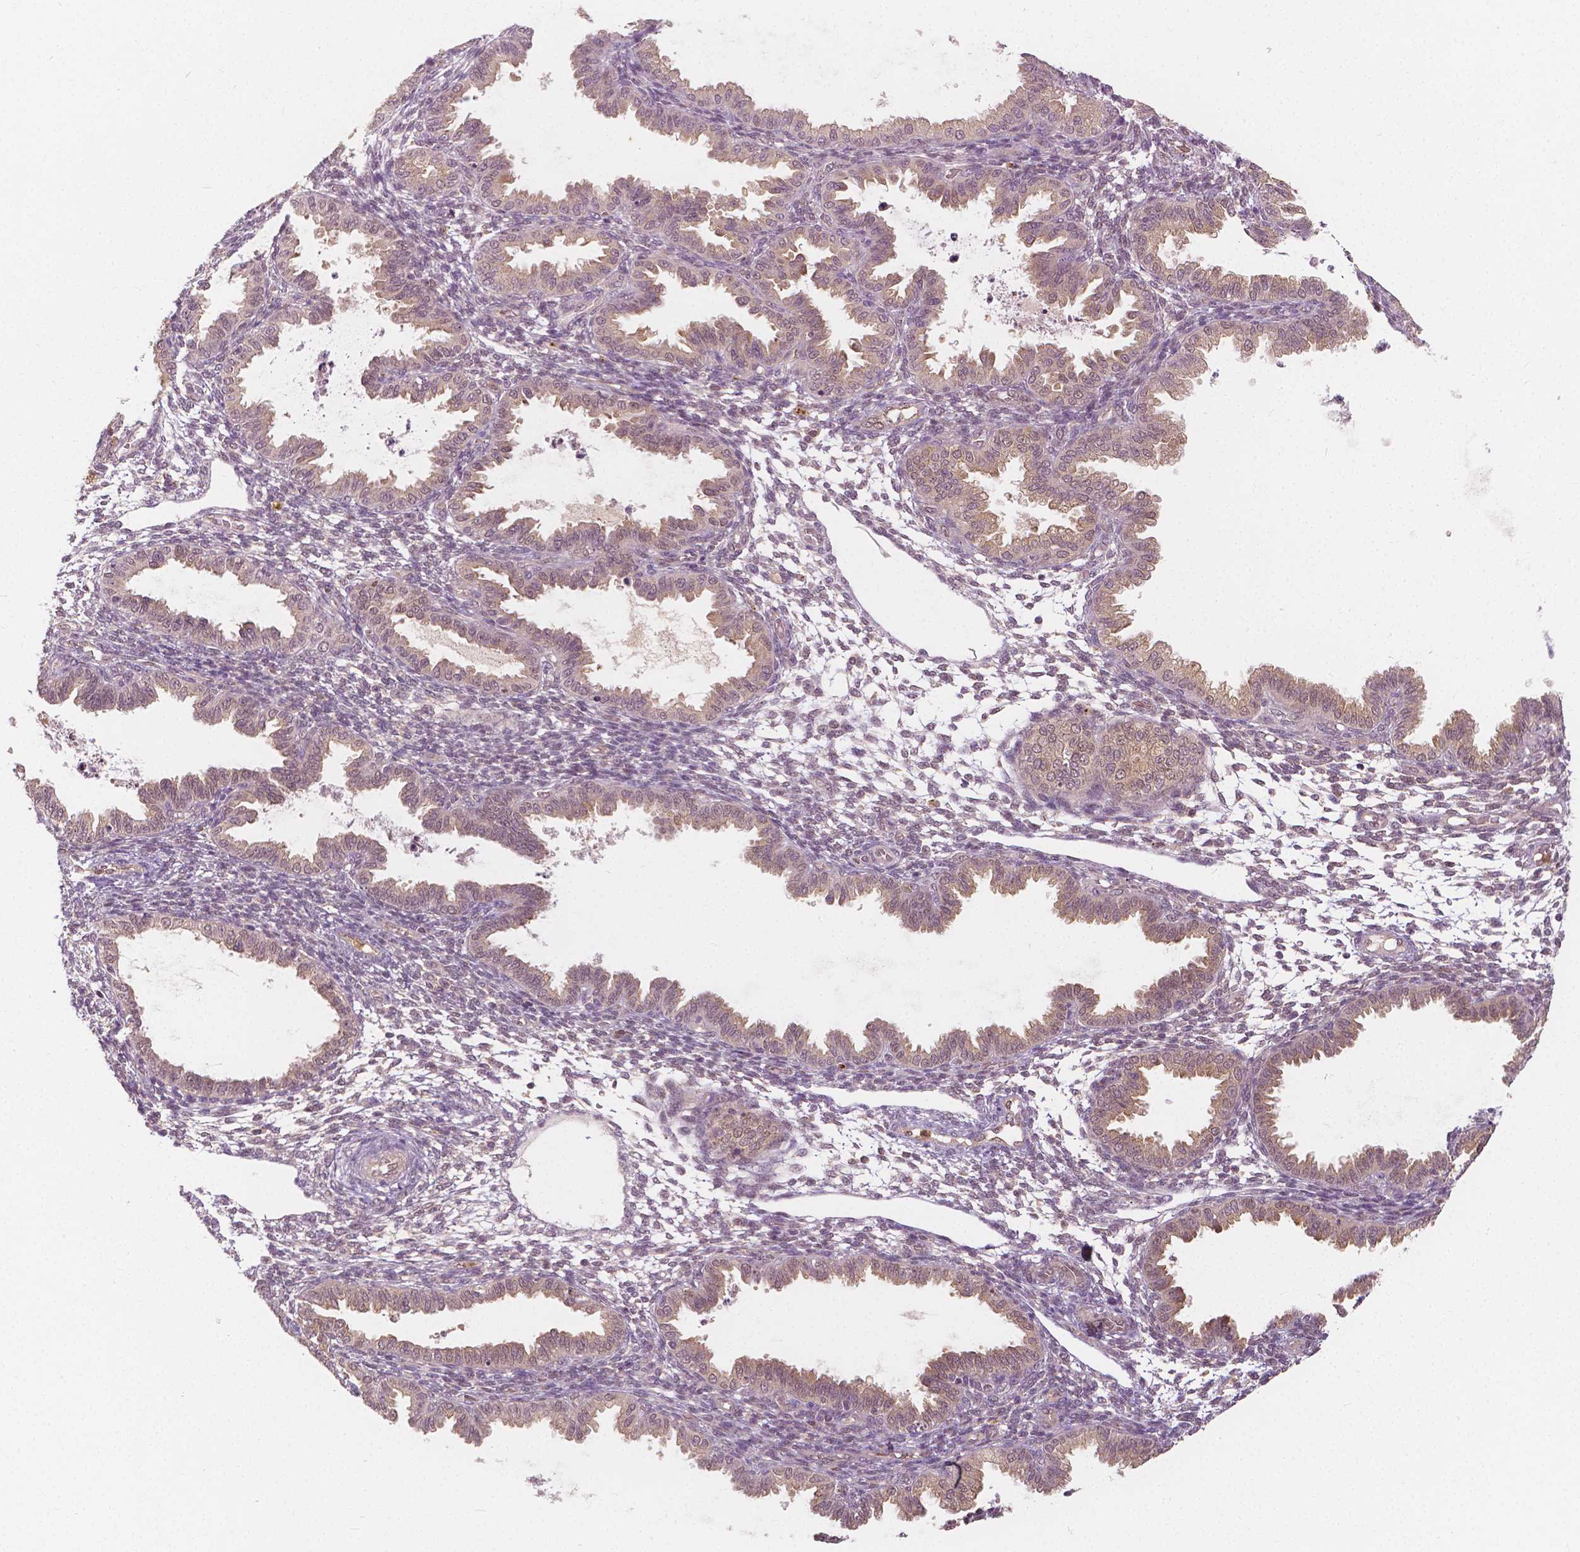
{"staining": {"intensity": "negative", "quantity": "none", "location": "none"}, "tissue": "endometrium", "cell_type": "Cells in endometrial stroma", "image_type": "normal", "snomed": [{"axis": "morphology", "description": "Normal tissue, NOS"}, {"axis": "topography", "description": "Endometrium"}], "caption": "DAB (3,3'-diaminobenzidine) immunohistochemical staining of unremarkable endometrium exhibits no significant staining in cells in endometrial stroma.", "gene": "NAPRT", "patient": {"sex": "female", "age": 33}}